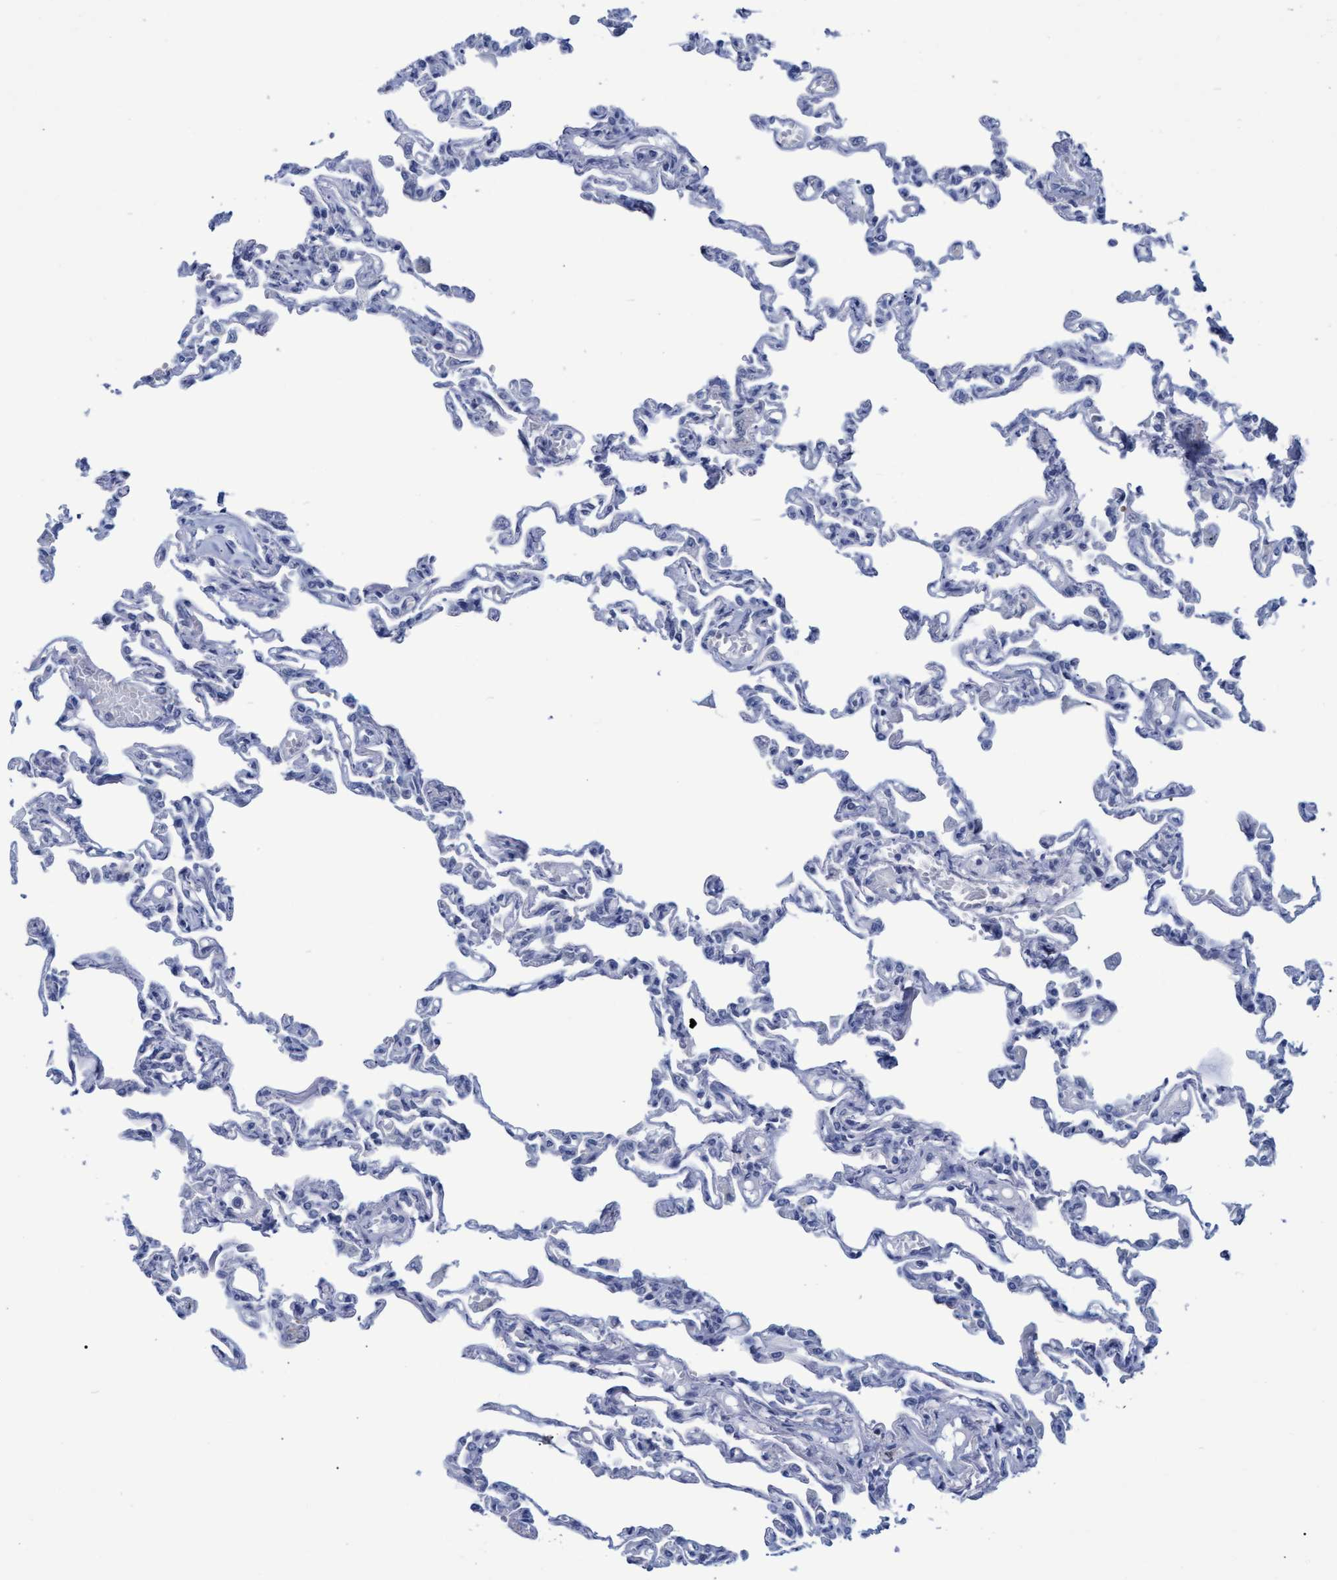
{"staining": {"intensity": "negative", "quantity": "none", "location": "none"}, "tissue": "lung", "cell_type": "Alveolar cells", "image_type": "normal", "snomed": [{"axis": "morphology", "description": "Normal tissue, NOS"}, {"axis": "topography", "description": "Lung"}], "caption": "IHC photomicrograph of benign lung stained for a protein (brown), which demonstrates no positivity in alveolar cells.", "gene": "SSTR3", "patient": {"sex": "male", "age": 21}}